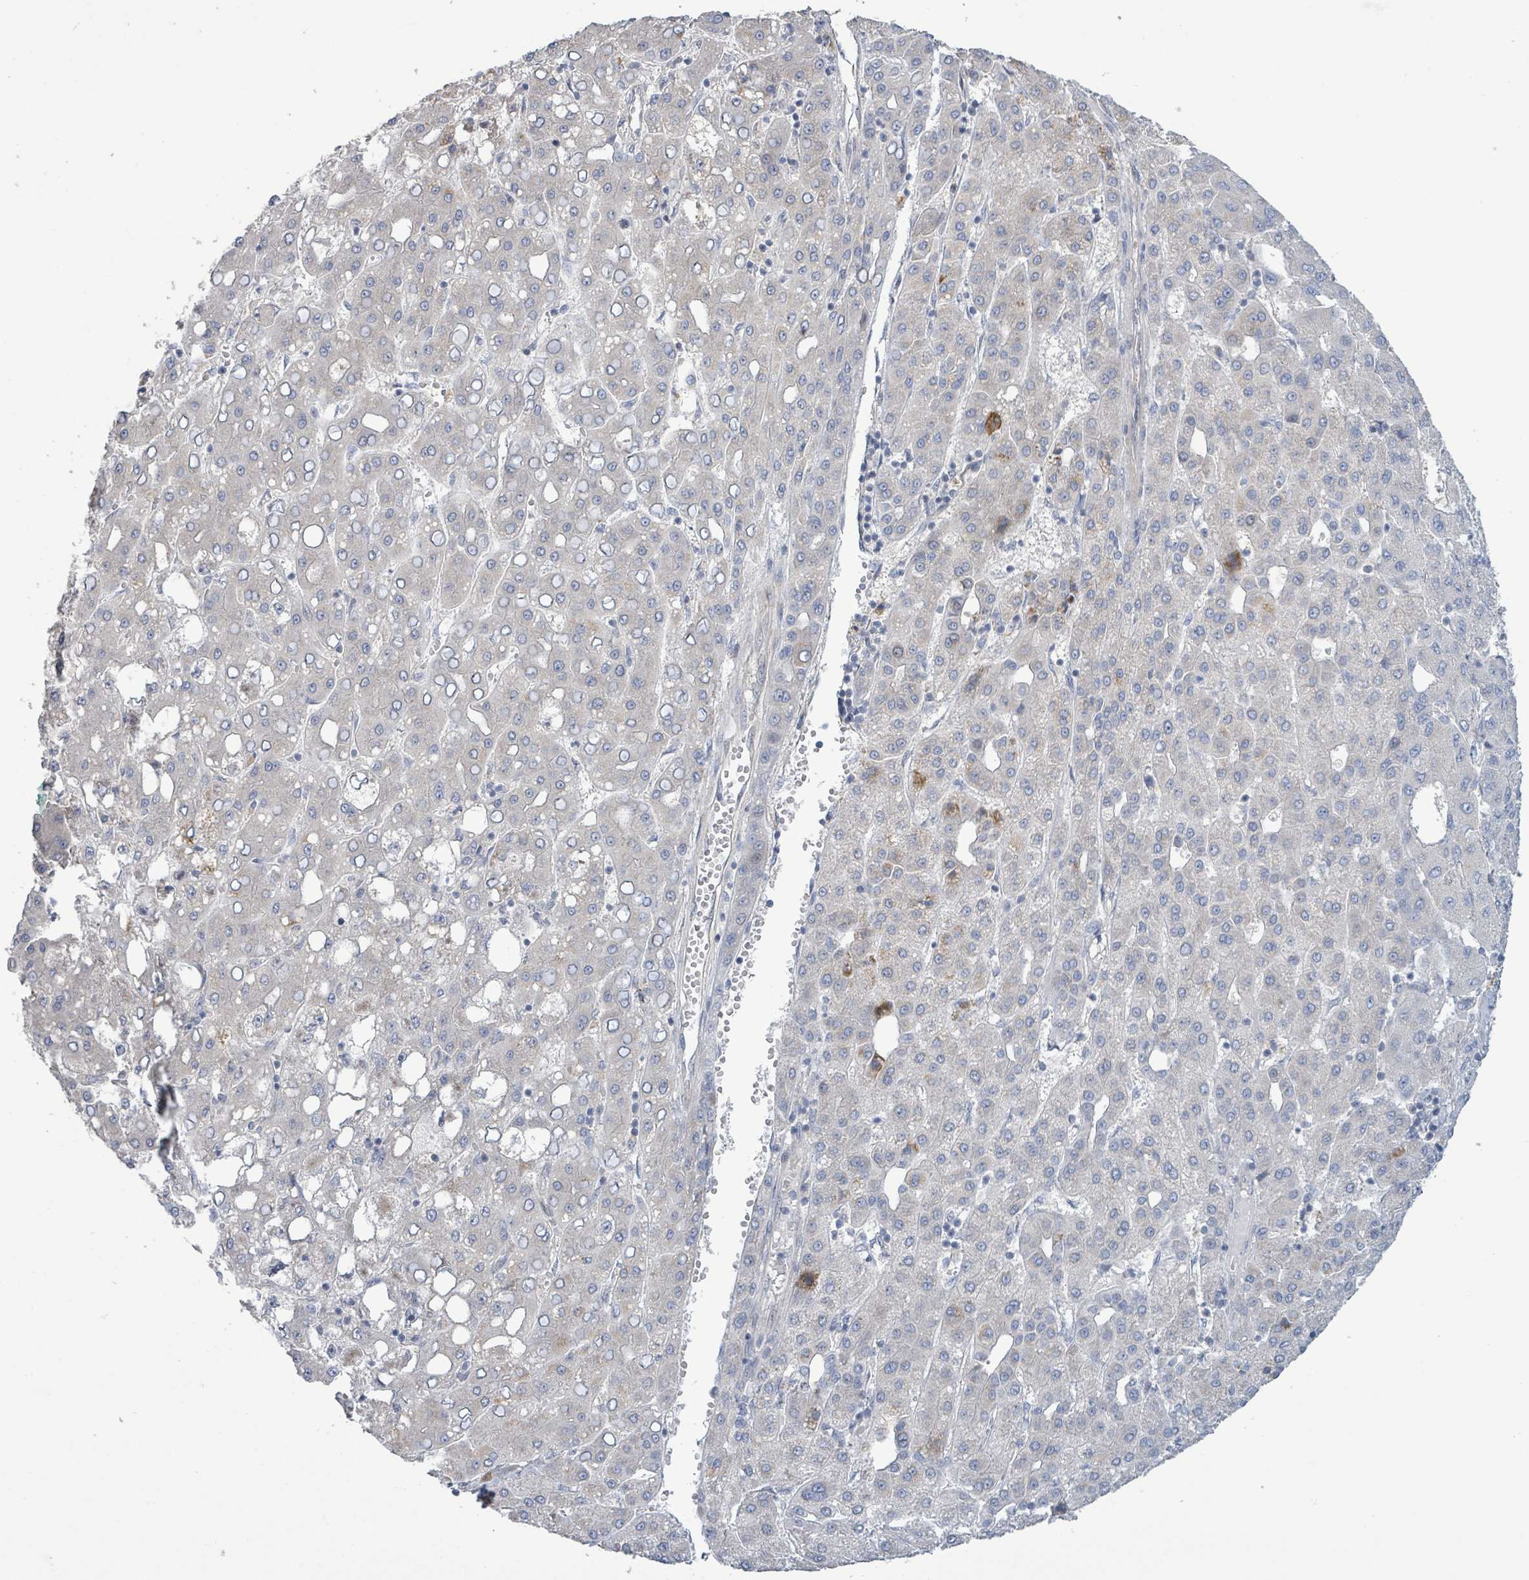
{"staining": {"intensity": "negative", "quantity": "none", "location": "none"}, "tissue": "liver cancer", "cell_type": "Tumor cells", "image_type": "cancer", "snomed": [{"axis": "morphology", "description": "Carcinoma, Hepatocellular, NOS"}, {"axis": "topography", "description": "Liver"}], "caption": "The micrograph exhibits no significant staining in tumor cells of liver cancer (hepatocellular carcinoma).", "gene": "LILRA4", "patient": {"sex": "male", "age": 65}}